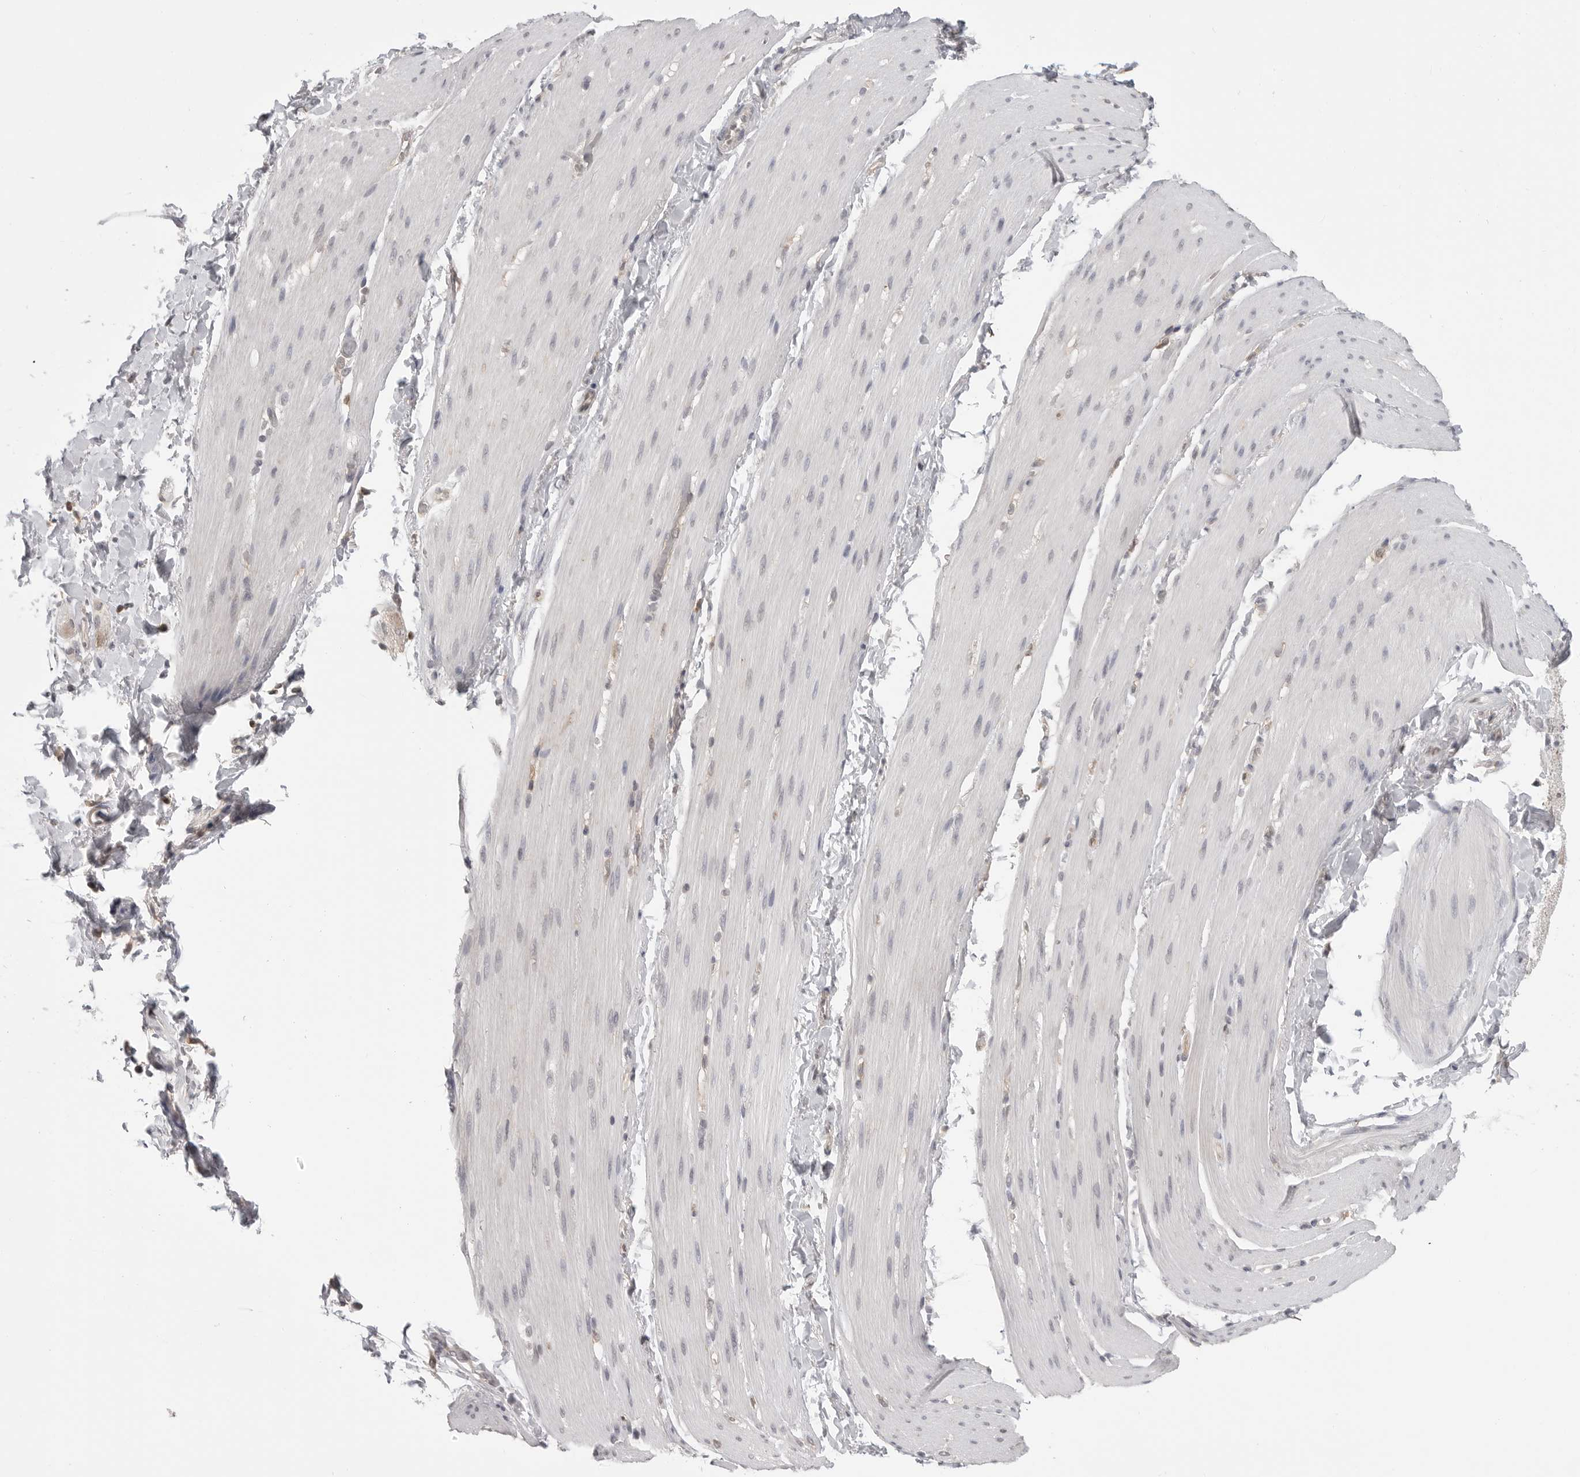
{"staining": {"intensity": "negative", "quantity": "none", "location": "none"}, "tissue": "smooth muscle", "cell_type": "Smooth muscle cells", "image_type": "normal", "snomed": [{"axis": "morphology", "description": "Normal tissue, NOS"}, {"axis": "topography", "description": "Smooth muscle"}, {"axis": "topography", "description": "Small intestine"}], "caption": "An IHC micrograph of normal smooth muscle is shown. There is no staining in smooth muscle cells of smooth muscle. (DAB IHC, high magnification).", "gene": "IFNGR1", "patient": {"sex": "female", "age": 84}}